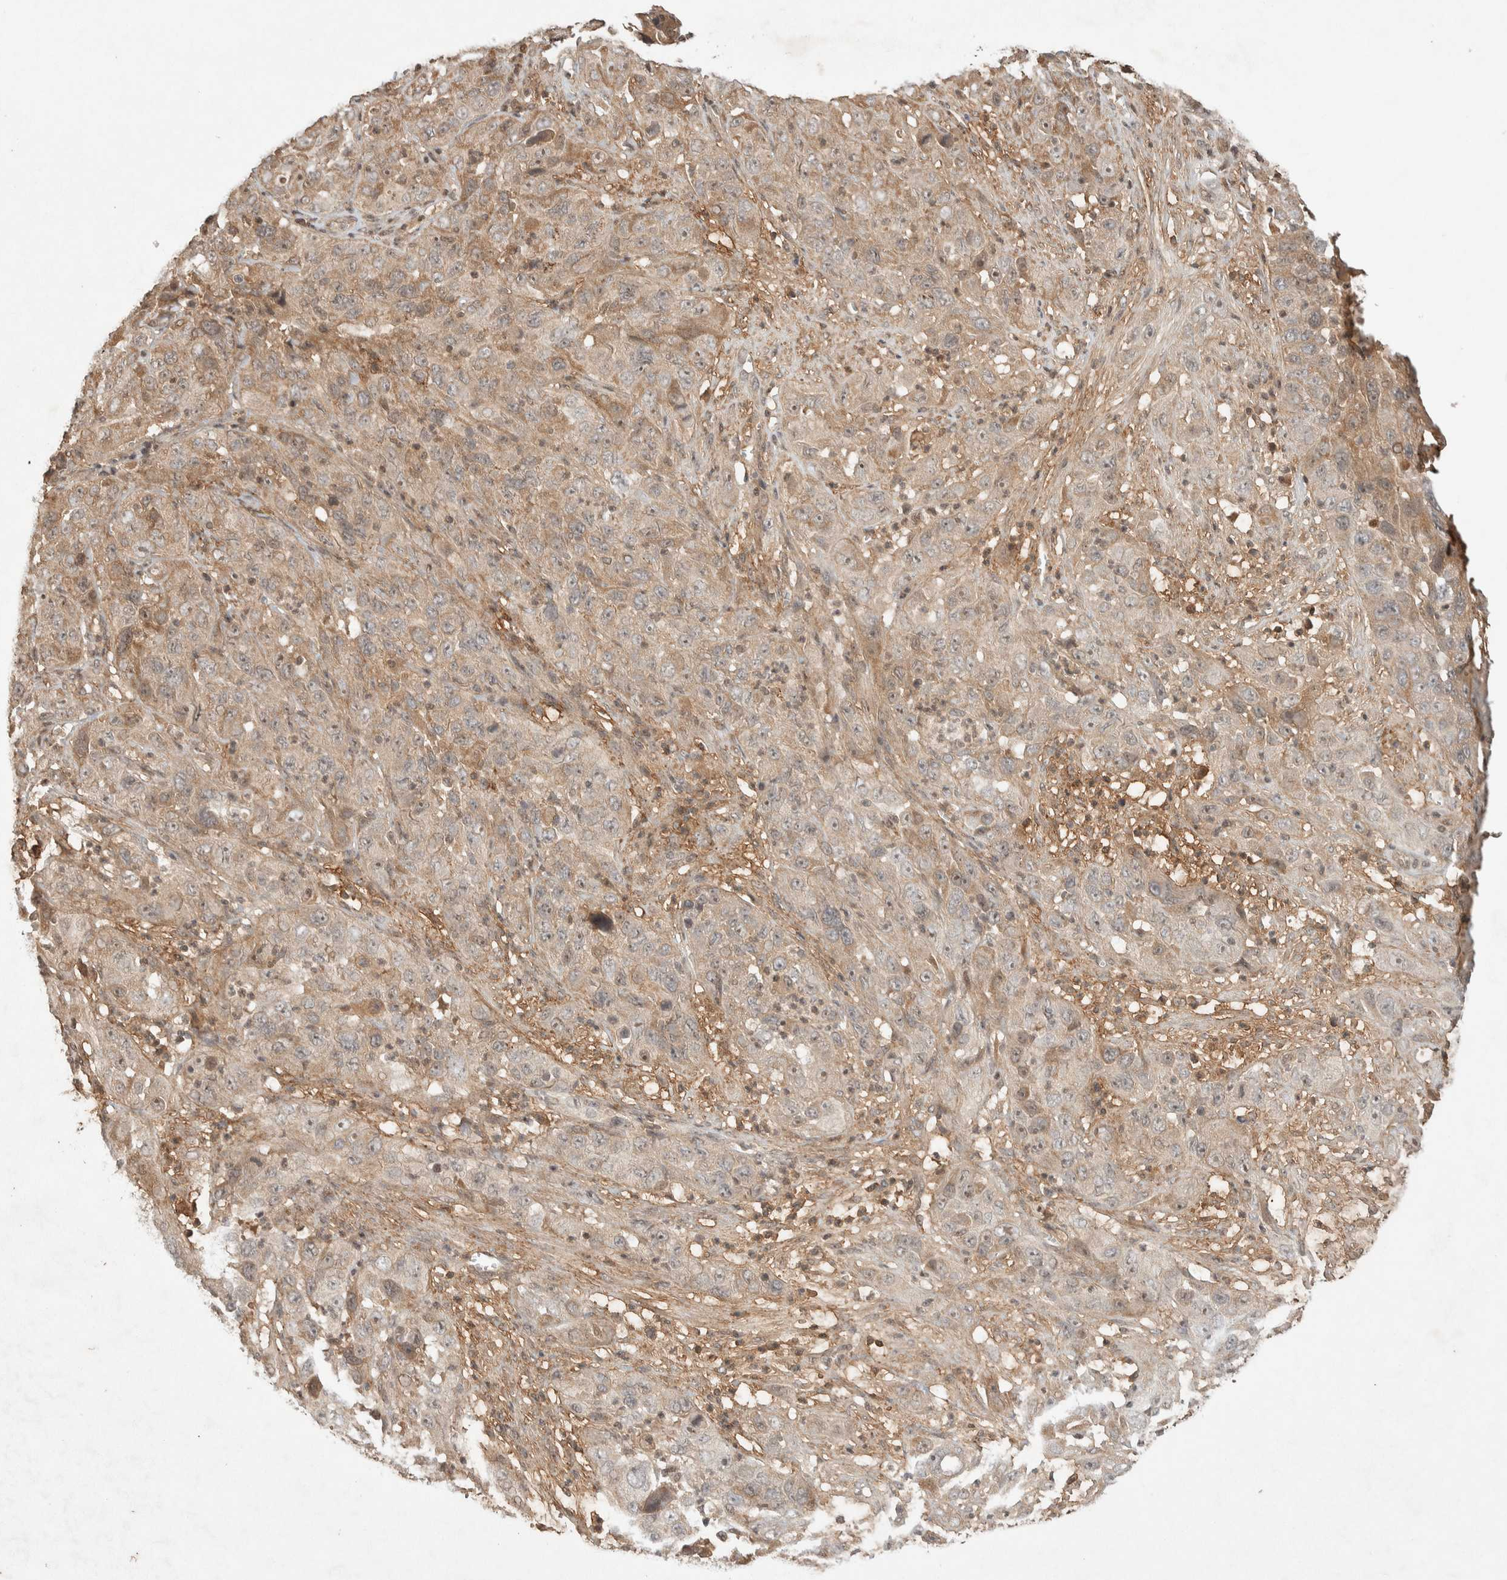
{"staining": {"intensity": "weak", "quantity": ">75%", "location": "cytoplasmic/membranous,nuclear"}, "tissue": "cervical cancer", "cell_type": "Tumor cells", "image_type": "cancer", "snomed": [{"axis": "morphology", "description": "Squamous cell carcinoma, NOS"}, {"axis": "topography", "description": "Cervix"}], "caption": "This is an image of immunohistochemistry (IHC) staining of squamous cell carcinoma (cervical), which shows weak expression in the cytoplasmic/membranous and nuclear of tumor cells.", "gene": "THRA", "patient": {"sex": "female", "age": 32}}